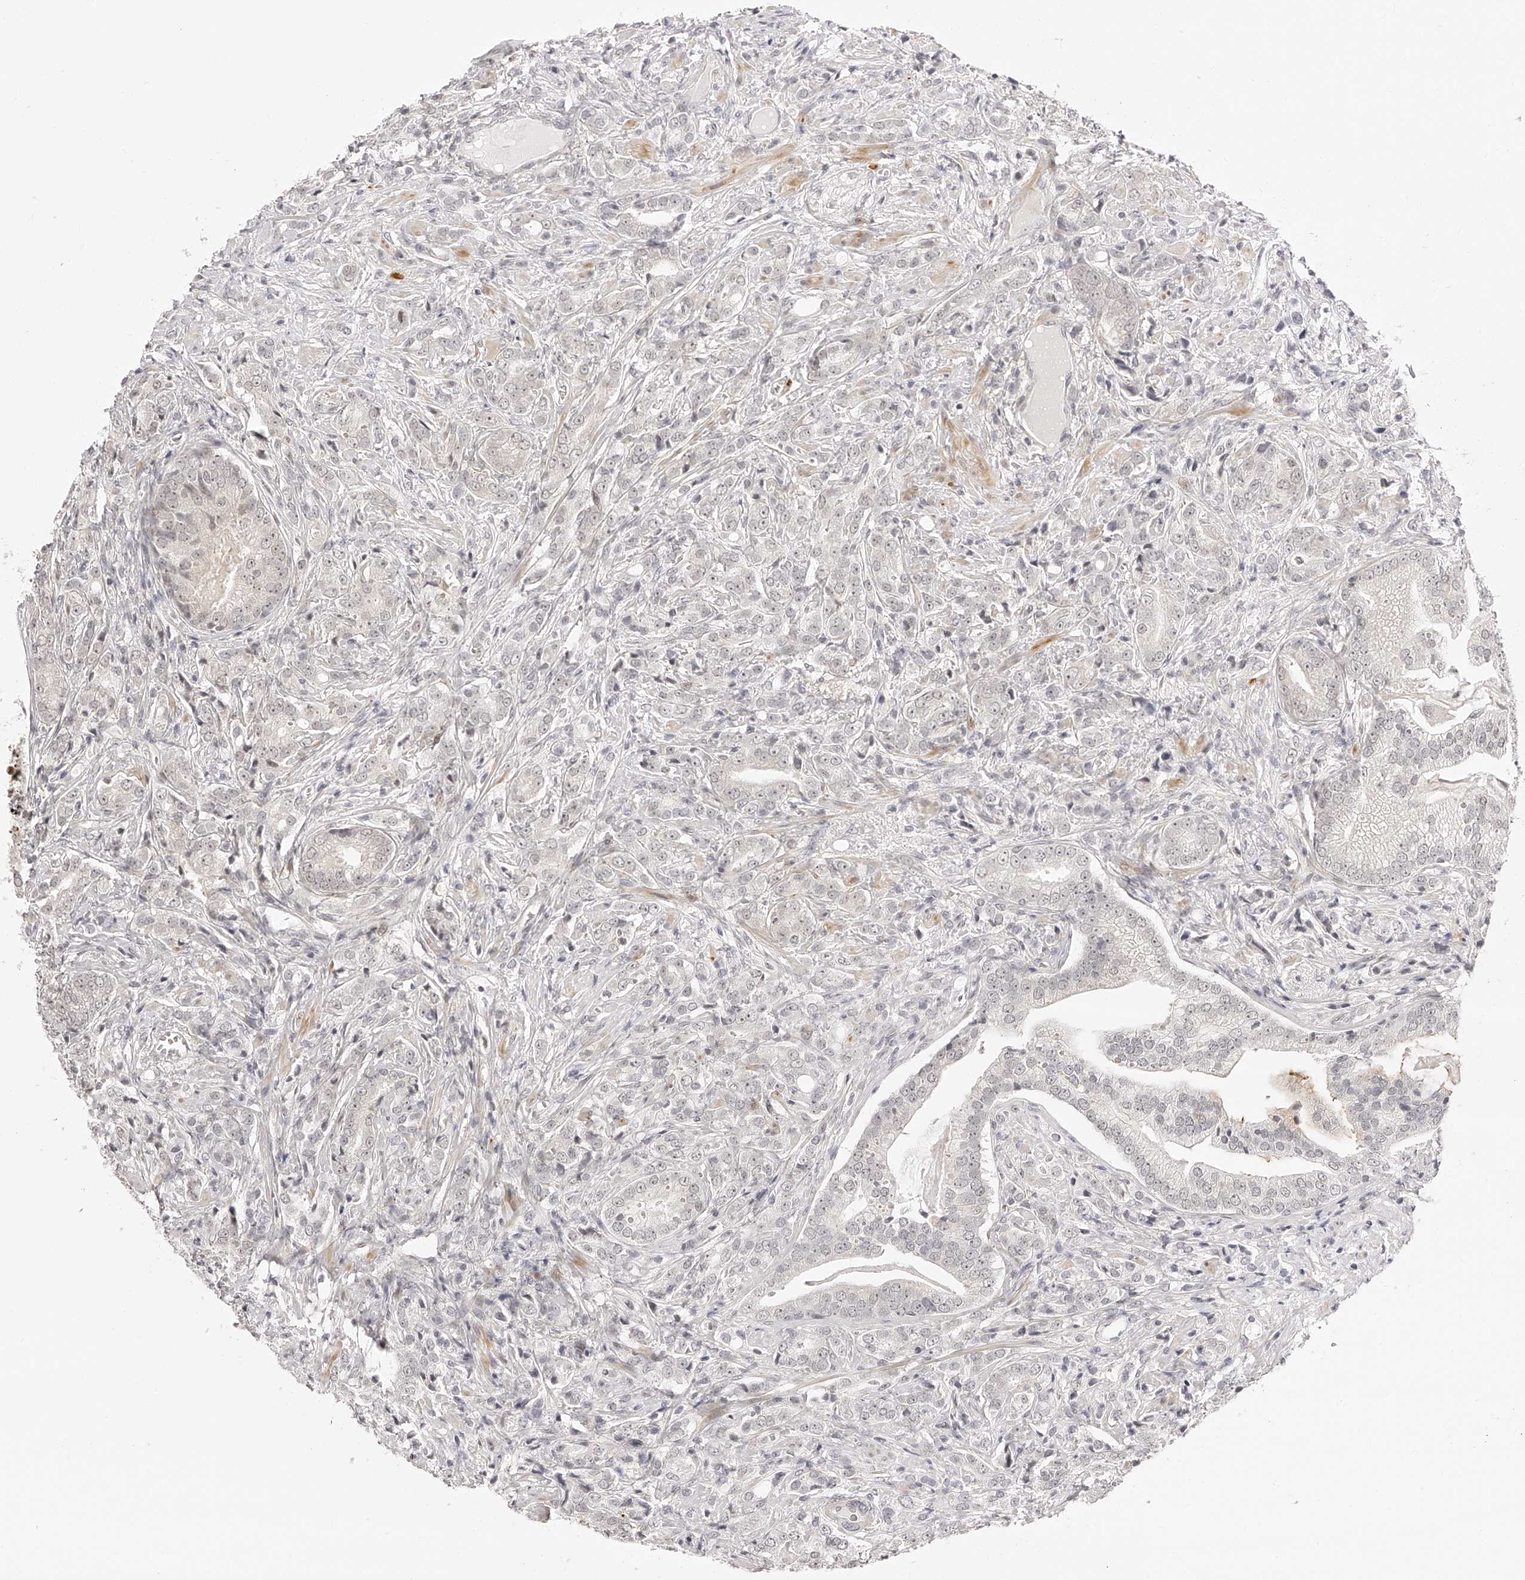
{"staining": {"intensity": "weak", "quantity": "<25%", "location": "nuclear"}, "tissue": "prostate cancer", "cell_type": "Tumor cells", "image_type": "cancer", "snomed": [{"axis": "morphology", "description": "Adenocarcinoma, High grade"}, {"axis": "topography", "description": "Prostate"}], "caption": "This is an IHC photomicrograph of adenocarcinoma (high-grade) (prostate). There is no staining in tumor cells.", "gene": "PLEKHG1", "patient": {"sex": "male", "age": 57}}